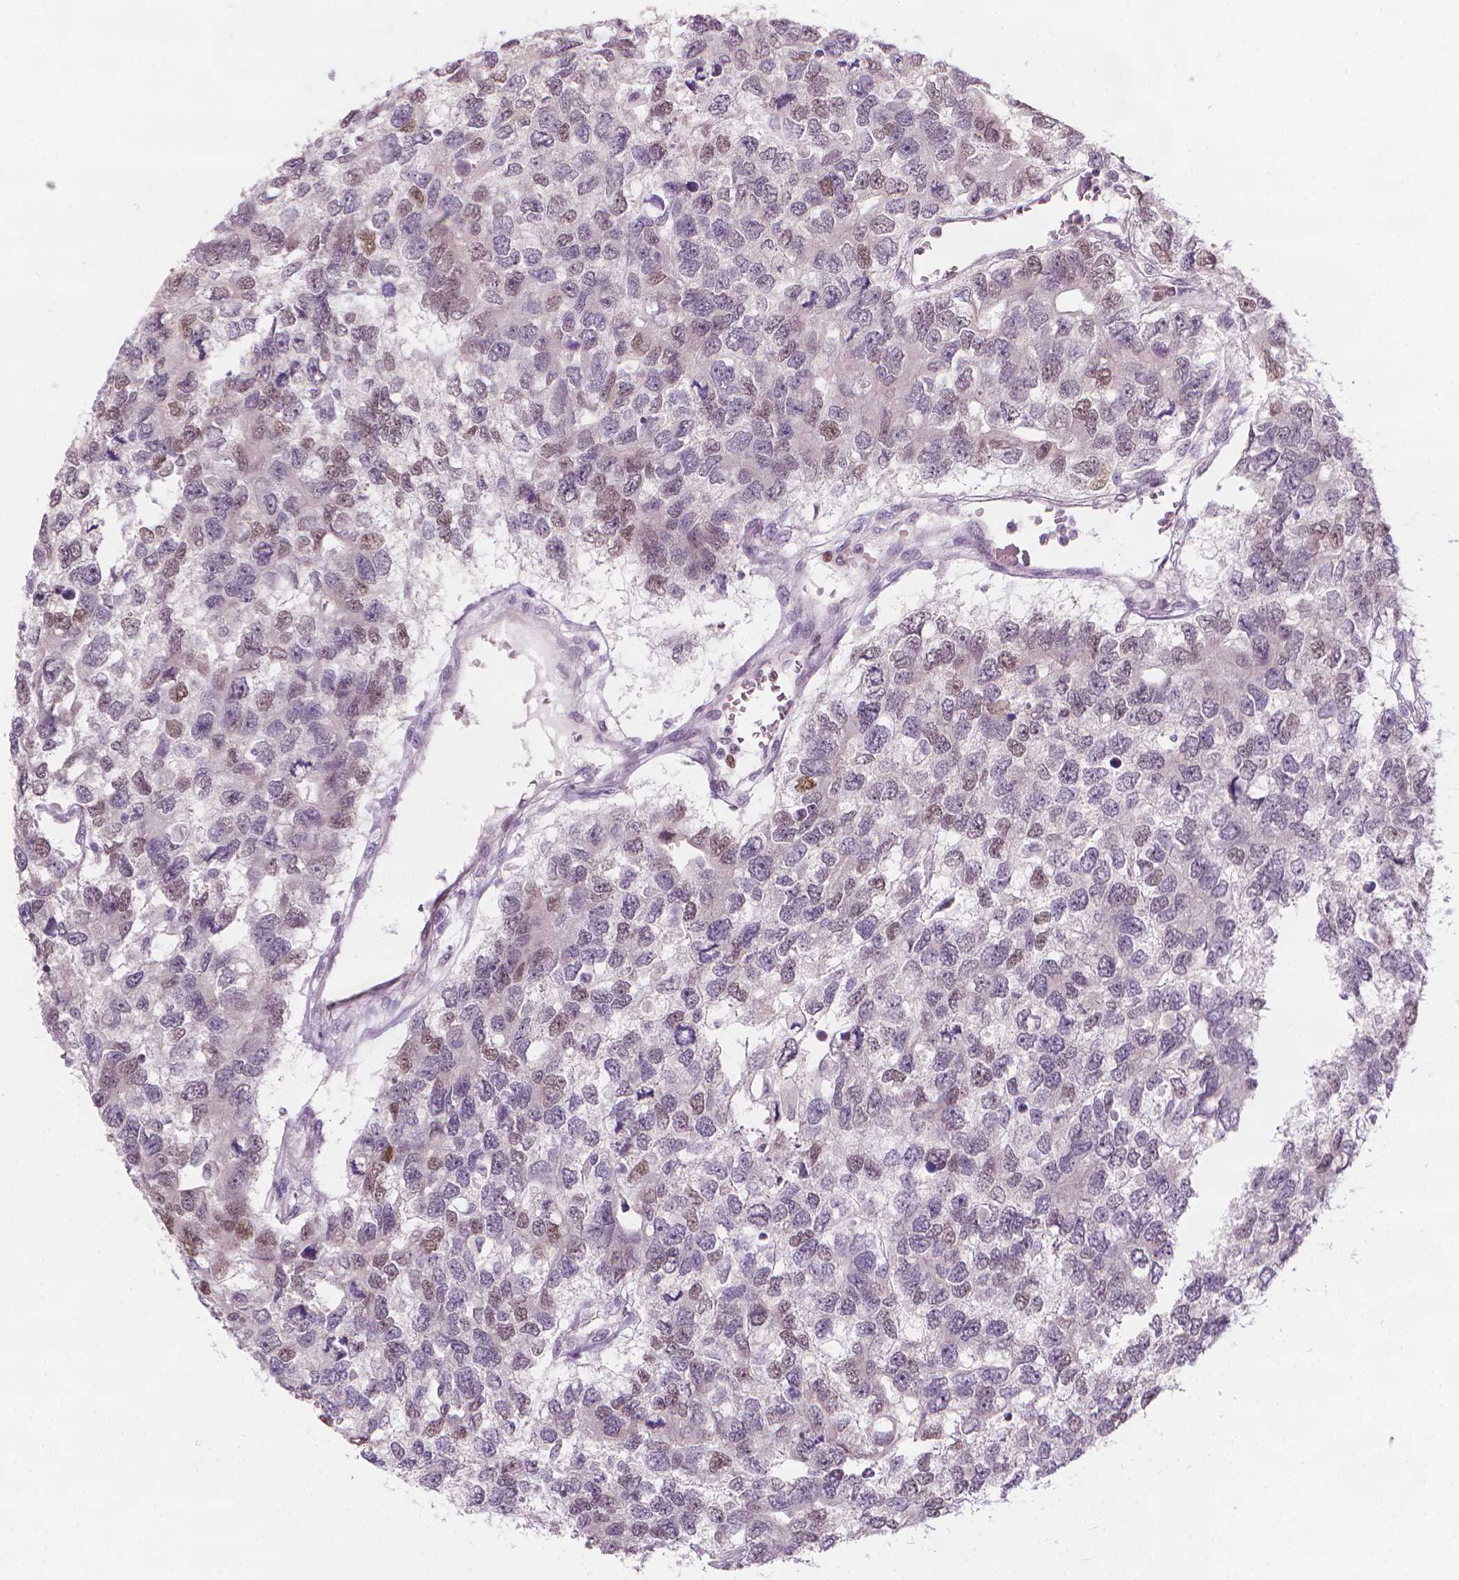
{"staining": {"intensity": "moderate", "quantity": "<25%", "location": "nuclear"}, "tissue": "testis cancer", "cell_type": "Tumor cells", "image_type": "cancer", "snomed": [{"axis": "morphology", "description": "Seminoma, NOS"}, {"axis": "topography", "description": "Testis"}], "caption": "Human seminoma (testis) stained for a protein (brown) reveals moderate nuclear positive expression in approximately <25% of tumor cells.", "gene": "CDKN1C", "patient": {"sex": "male", "age": 52}}